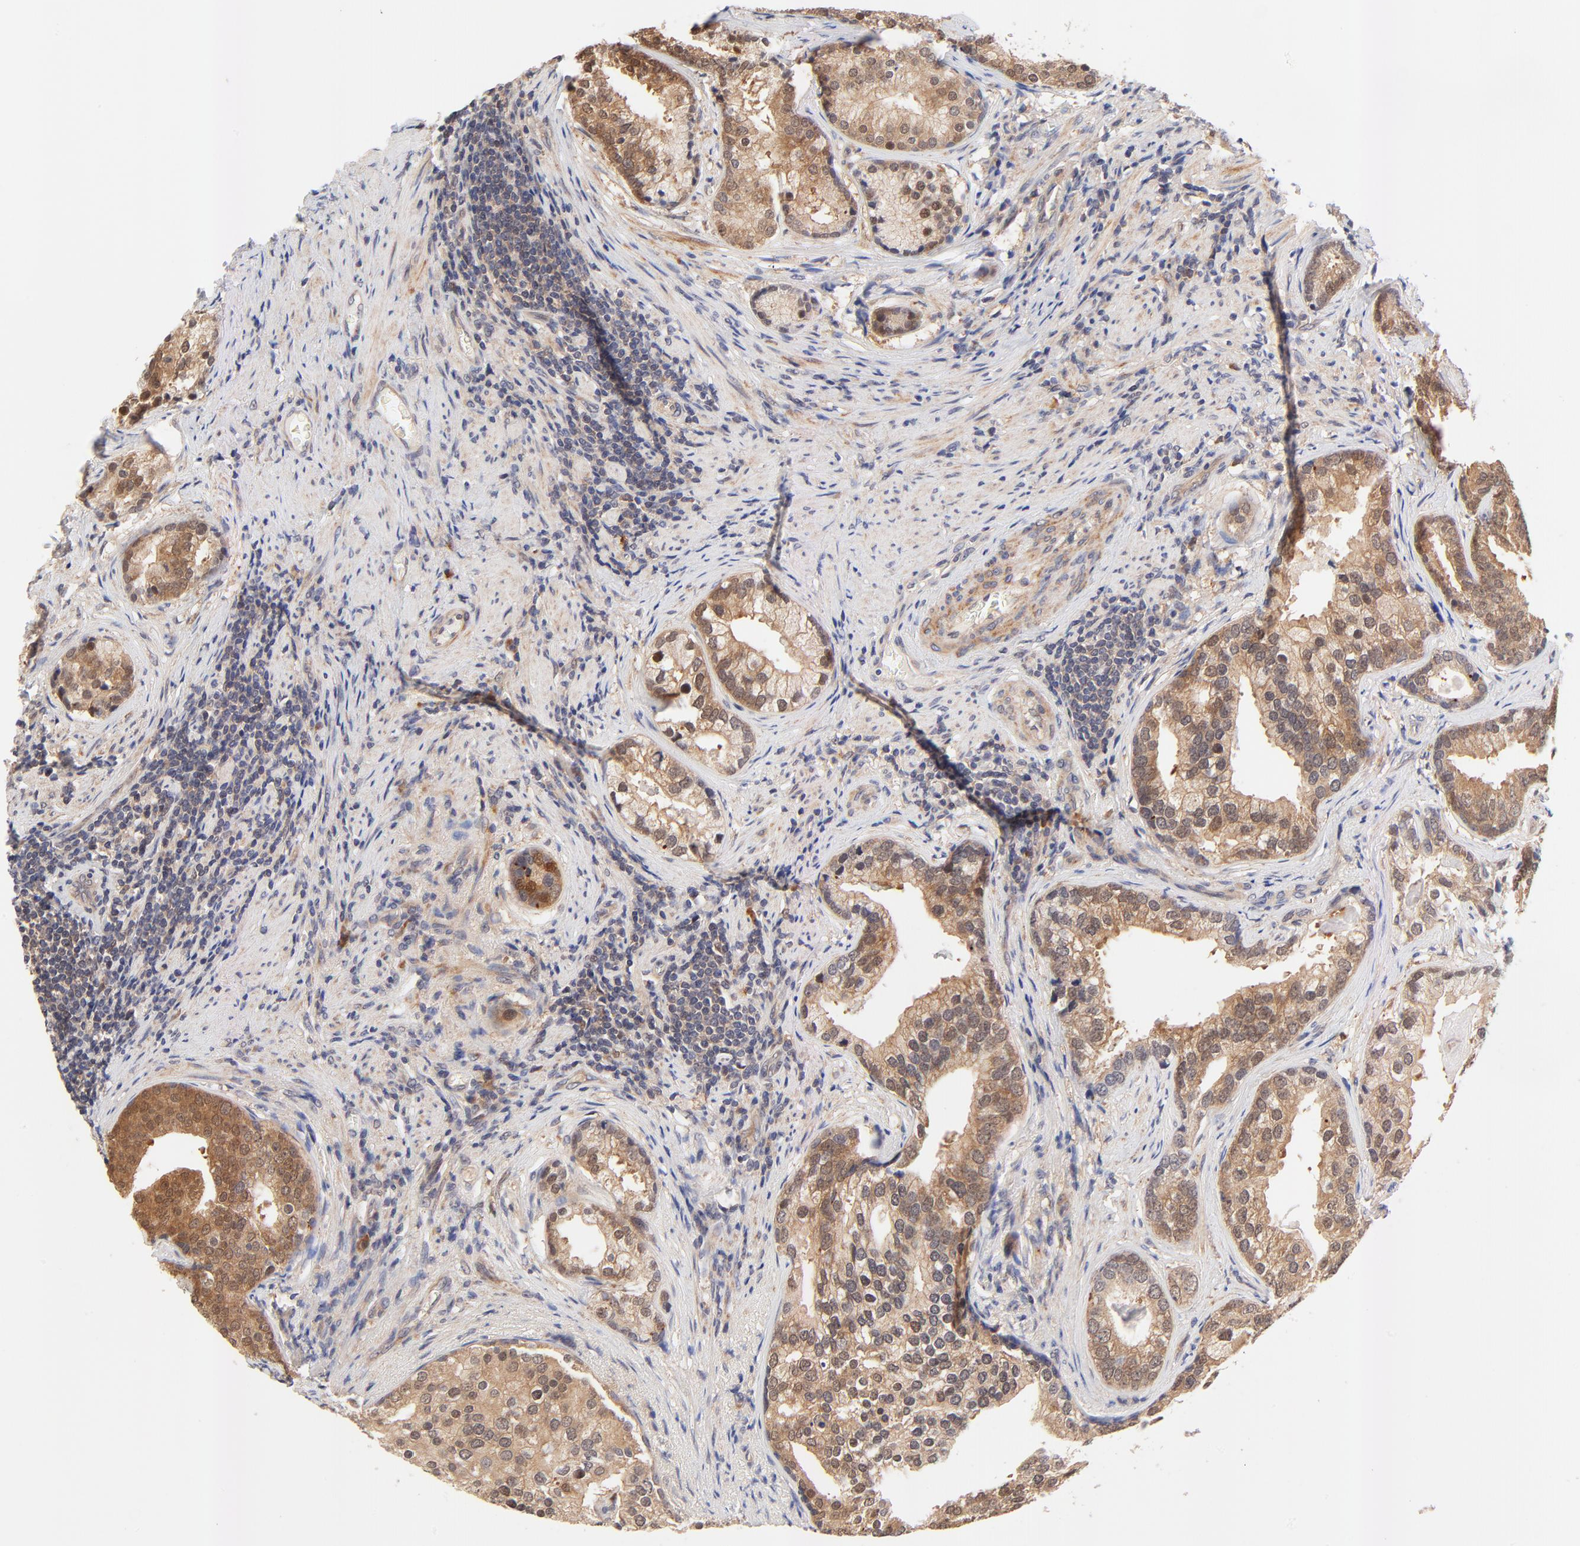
{"staining": {"intensity": "moderate", "quantity": ">75%", "location": "cytoplasmic/membranous,nuclear"}, "tissue": "prostate cancer", "cell_type": "Tumor cells", "image_type": "cancer", "snomed": [{"axis": "morphology", "description": "Adenocarcinoma, Low grade"}, {"axis": "topography", "description": "Prostate"}], "caption": "Immunohistochemistry of human low-grade adenocarcinoma (prostate) demonstrates medium levels of moderate cytoplasmic/membranous and nuclear positivity in about >75% of tumor cells.", "gene": "TXNL1", "patient": {"sex": "male", "age": 71}}